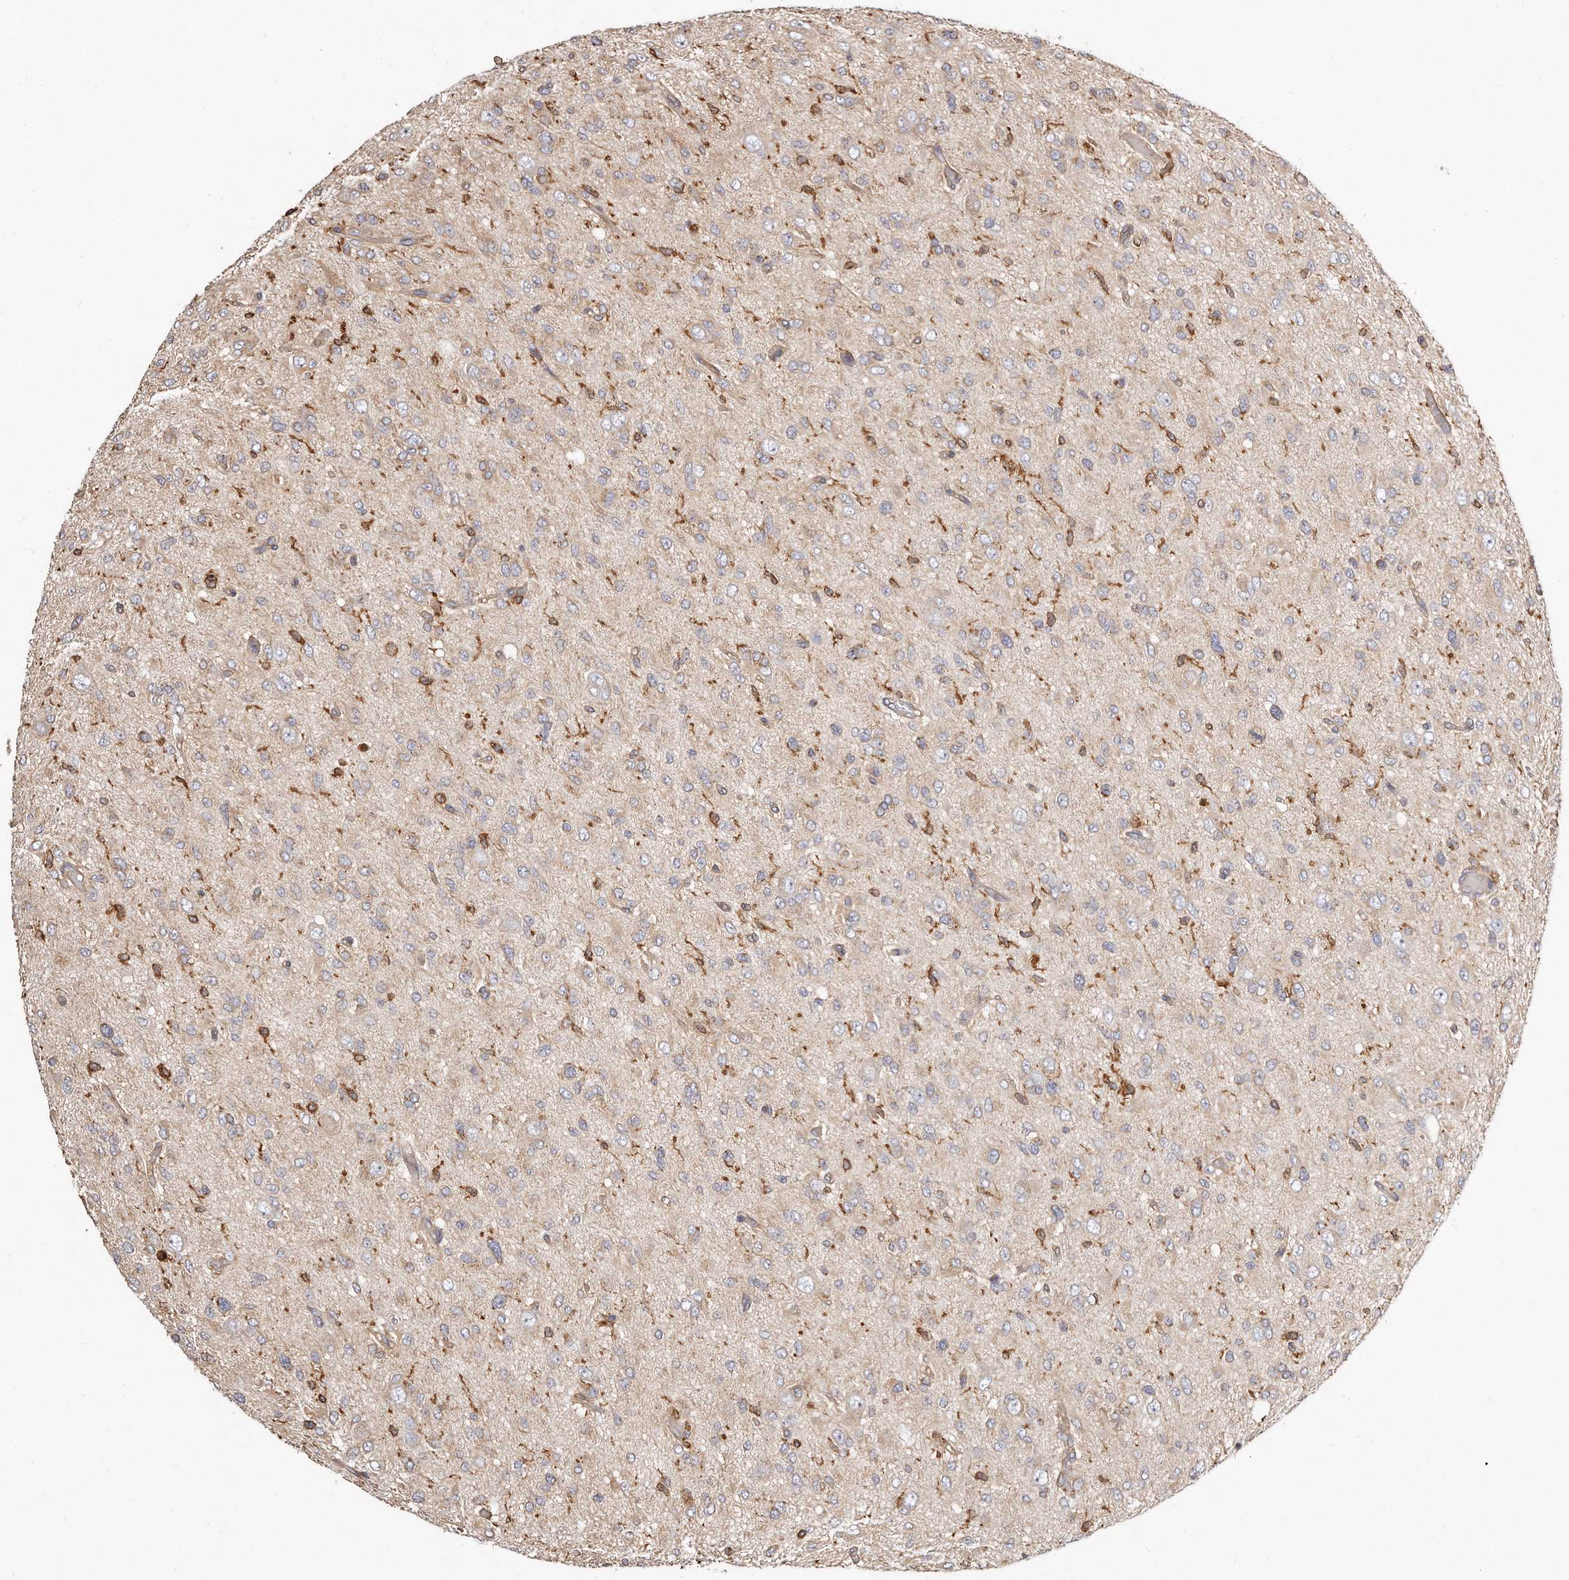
{"staining": {"intensity": "negative", "quantity": "none", "location": "none"}, "tissue": "glioma", "cell_type": "Tumor cells", "image_type": "cancer", "snomed": [{"axis": "morphology", "description": "Glioma, malignant, High grade"}, {"axis": "topography", "description": "Brain"}], "caption": "This is an immunohistochemistry photomicrograph of human glioma. There is no positivity in tumor cells.", "gene": "CAP1", "patient": {"sex": "female", "age": 59}}